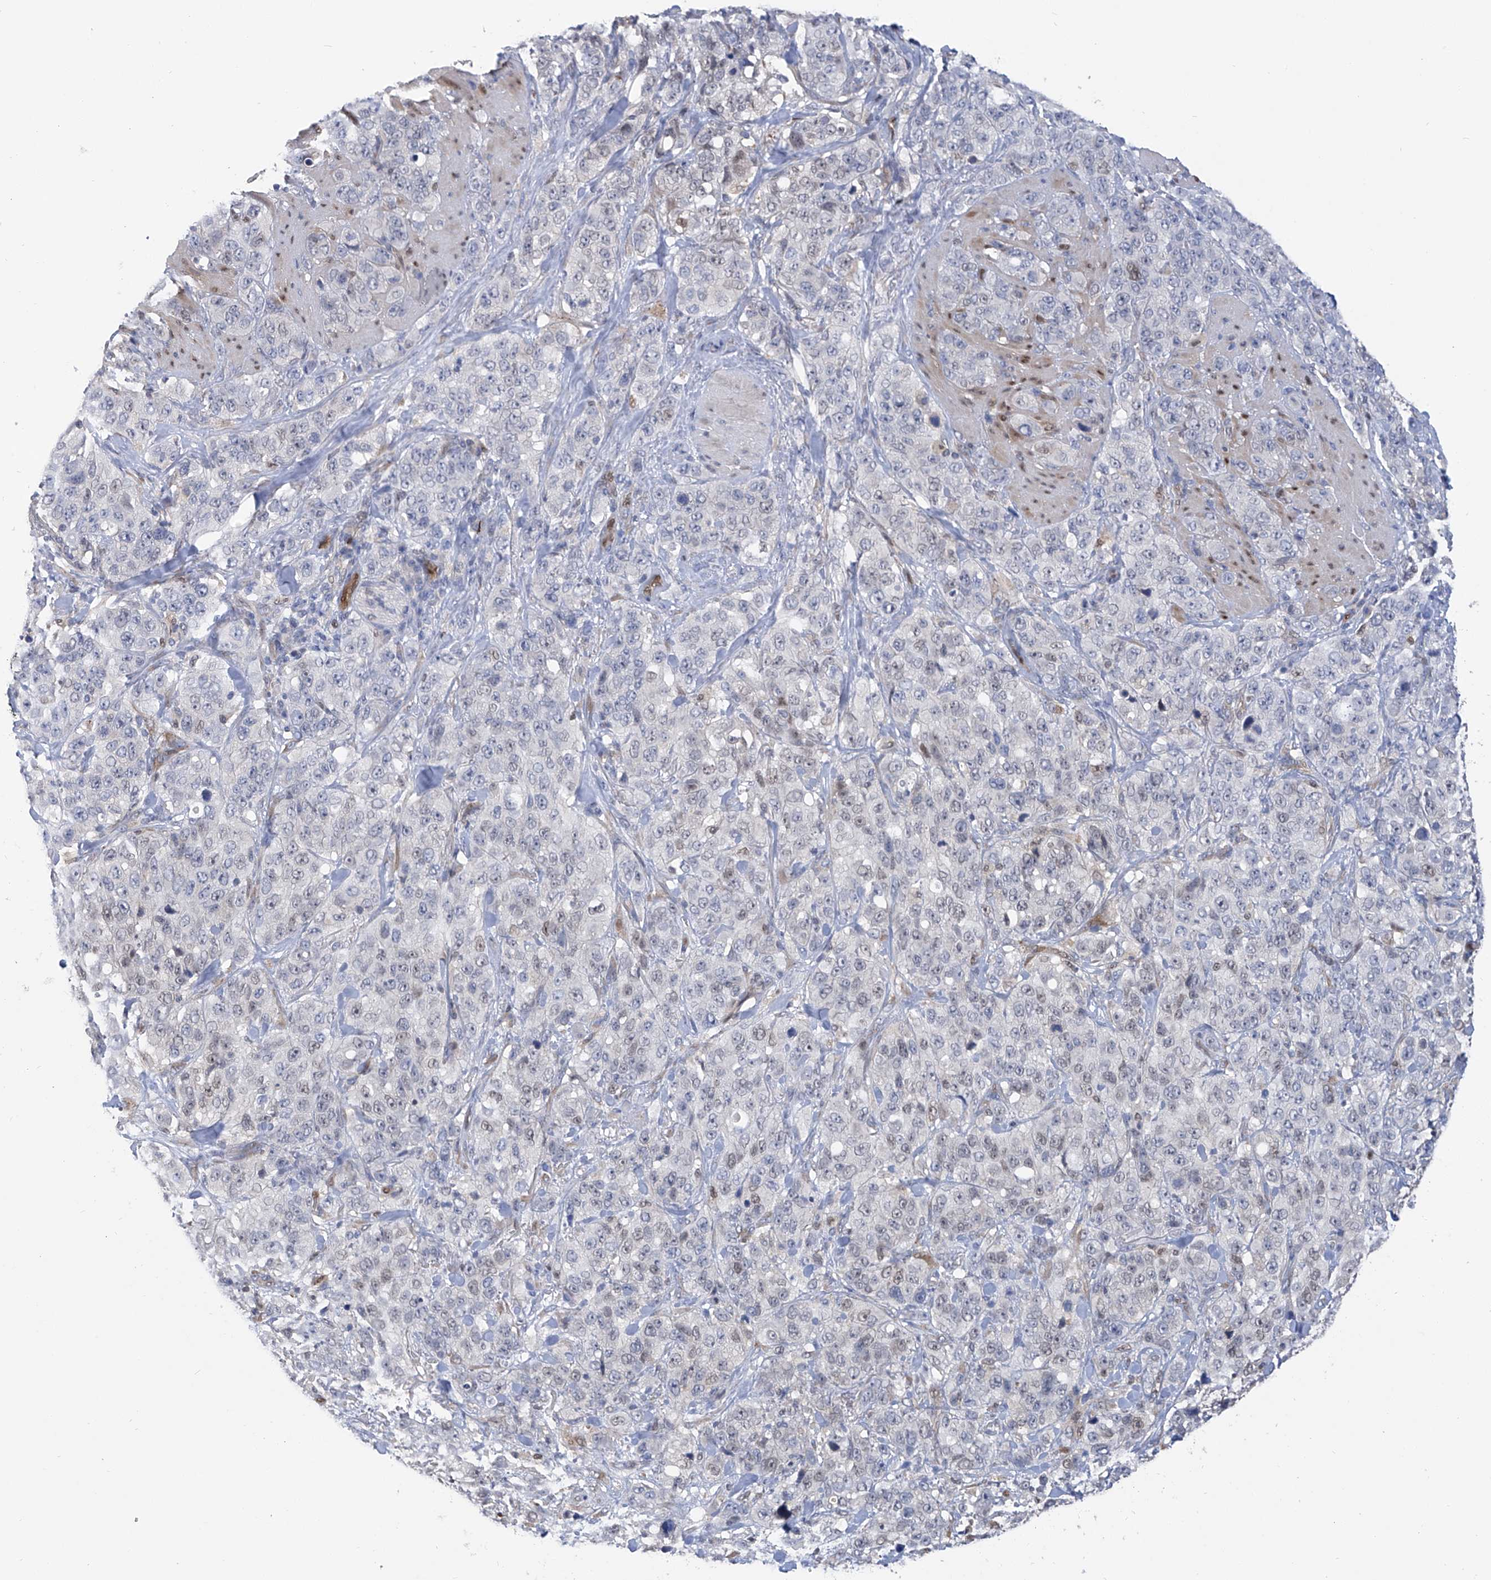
{"staining": {"intensity": "negative", "quantity": "none", "location": "none"}, "tissue": "stomach cancer", "cell_type": "Tumor cells", "image_type": "cancer", "snomed": [{"axis": "morphology", "description": "Adenocarcinoma, NOS"}, {"axis": "topography", "description": "Stomach"}], "caption": "Histopathology image shows no significant protein expression in tumor cells of stomach adenocarcinoma.", "gene": "PHF20", "patient": {"sex": "male", "age": 48}}